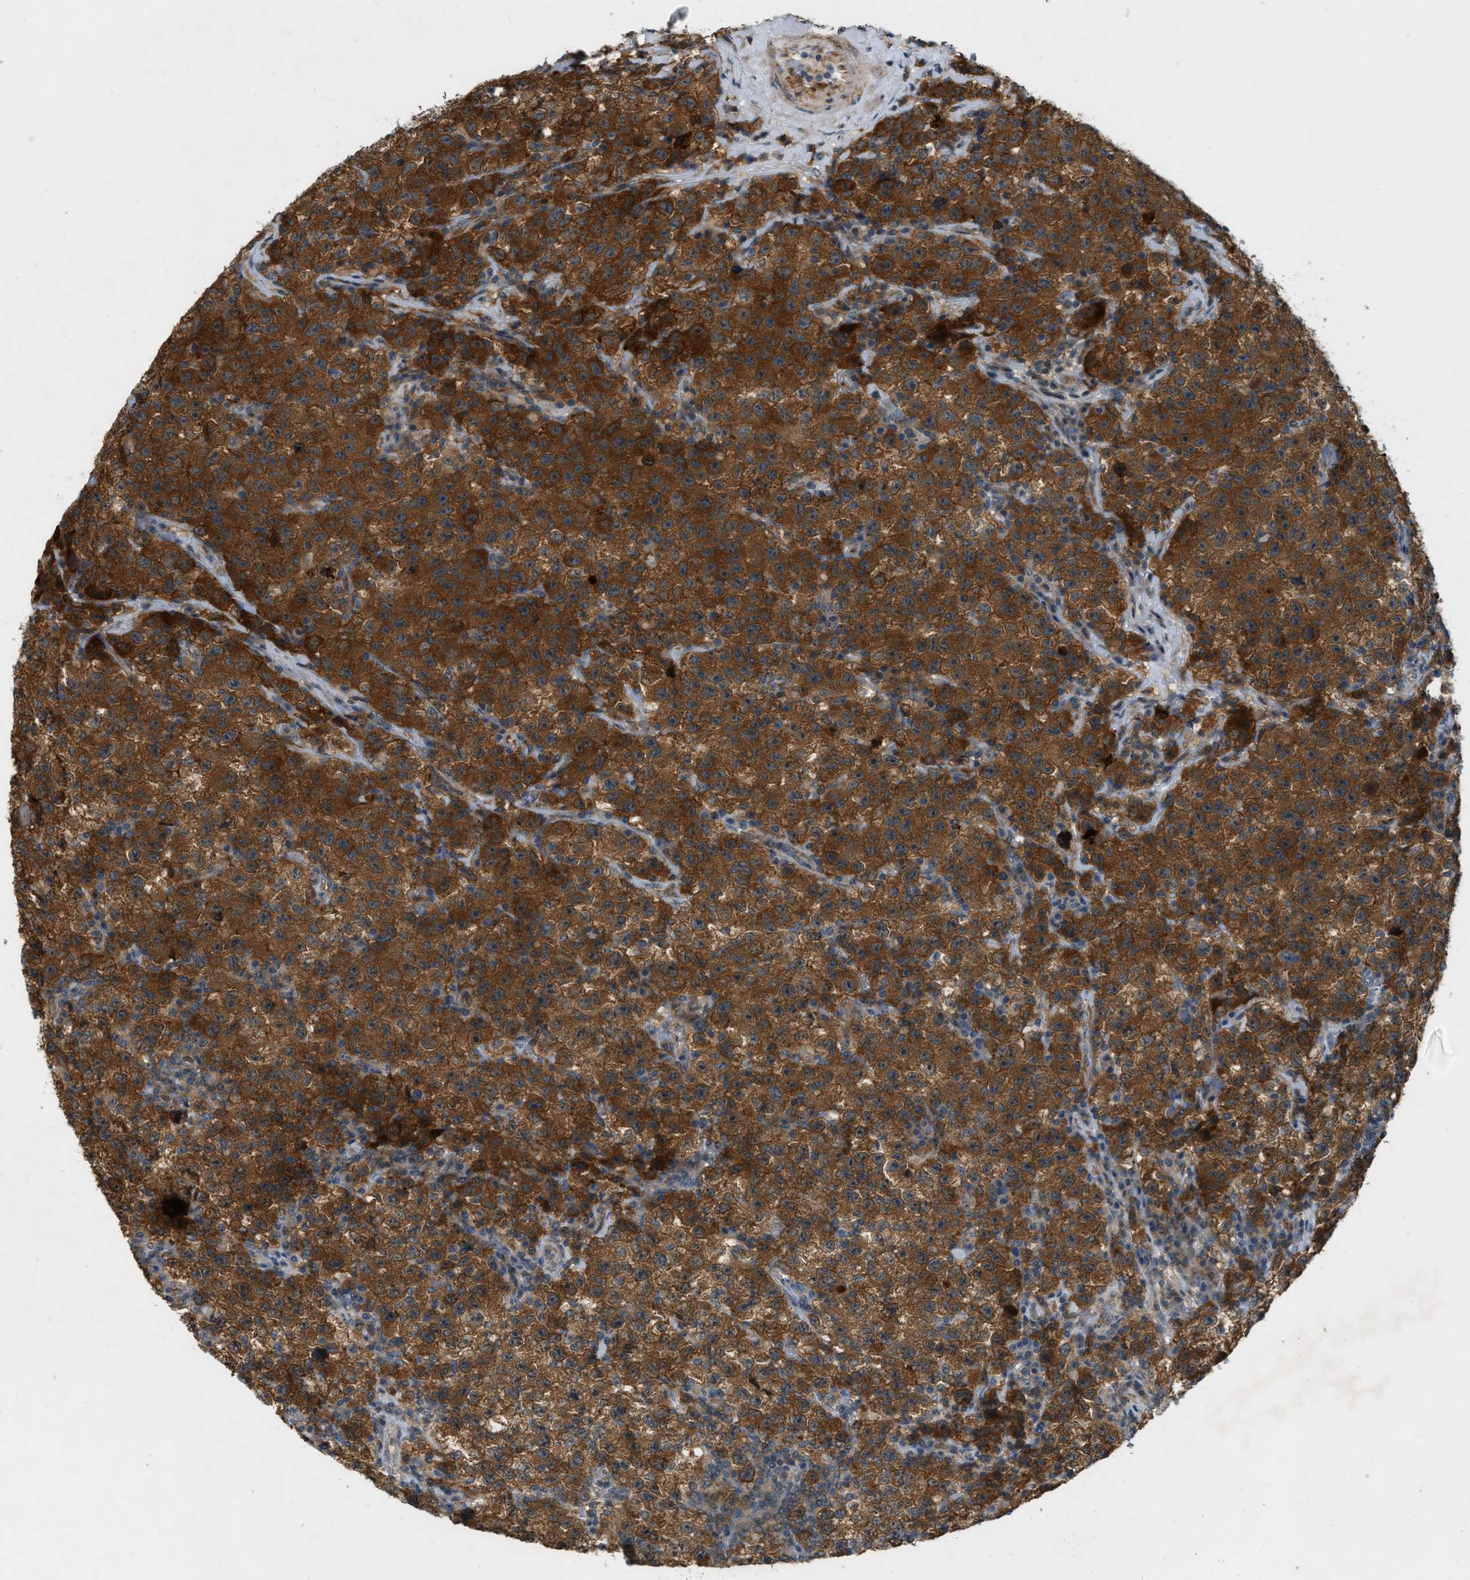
{"staining": {"intensity": "strong", "quantity": ">75%", "location": "cytoplasmic/membranous"}, "tissue": "testis cancer", "cell_type": "Tumor cells", "image_type": "cancer", "snomed": [{"axis": "morphology", "description": "Seminoma, NOS"}, {"axis": "topography", "description": "Testis"}], "caption": "Brown immunohistochemical staining in human testis cancer (seminoma) shows strong cytoplasmic/membranous positivity in approximately >75% of tumor cells. Ihc stains the protein in brown and the nuclei are stained blue.", "gene": "PDCL3", "patient": {"sex": "male", "age": 22}}